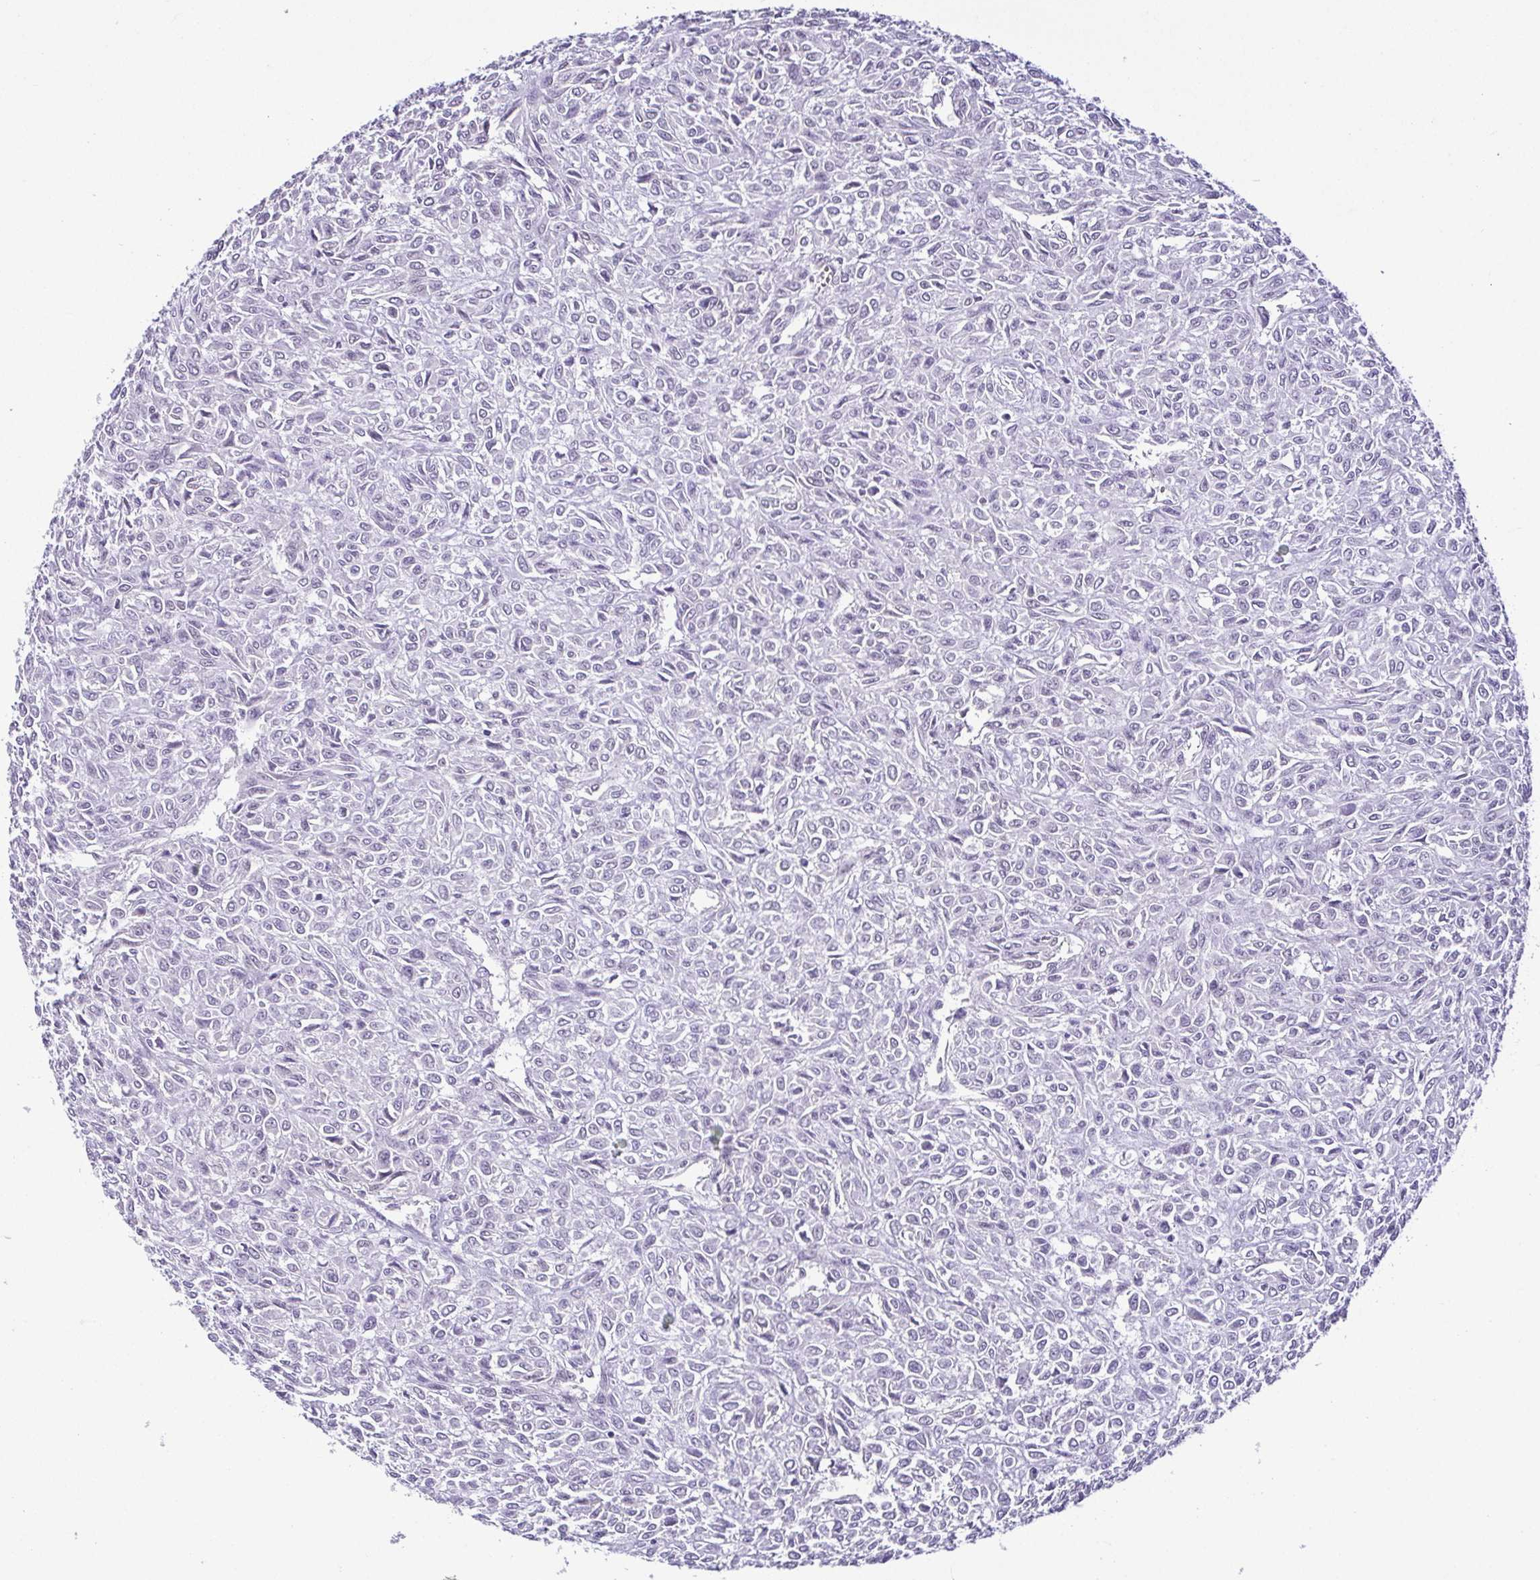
{"staining": {"intensity": "negative", "quantity": "none", "location": "none"}, "tissue": "renal cancer", "cell_type": "Tumor cells", "image_type": "cancer", "snomed": [{"axis": "morphology", "description": "Adenocarcinoma, NOS"}, {"axis": "topography", "description": "Kidney"}], "caption": "This is an IHC photomicrograph of human renal adenocarcinoma. There is no expression in tumor cells.", "gene": "RBM3", "patient": {"sex": "male", "age": 58}}